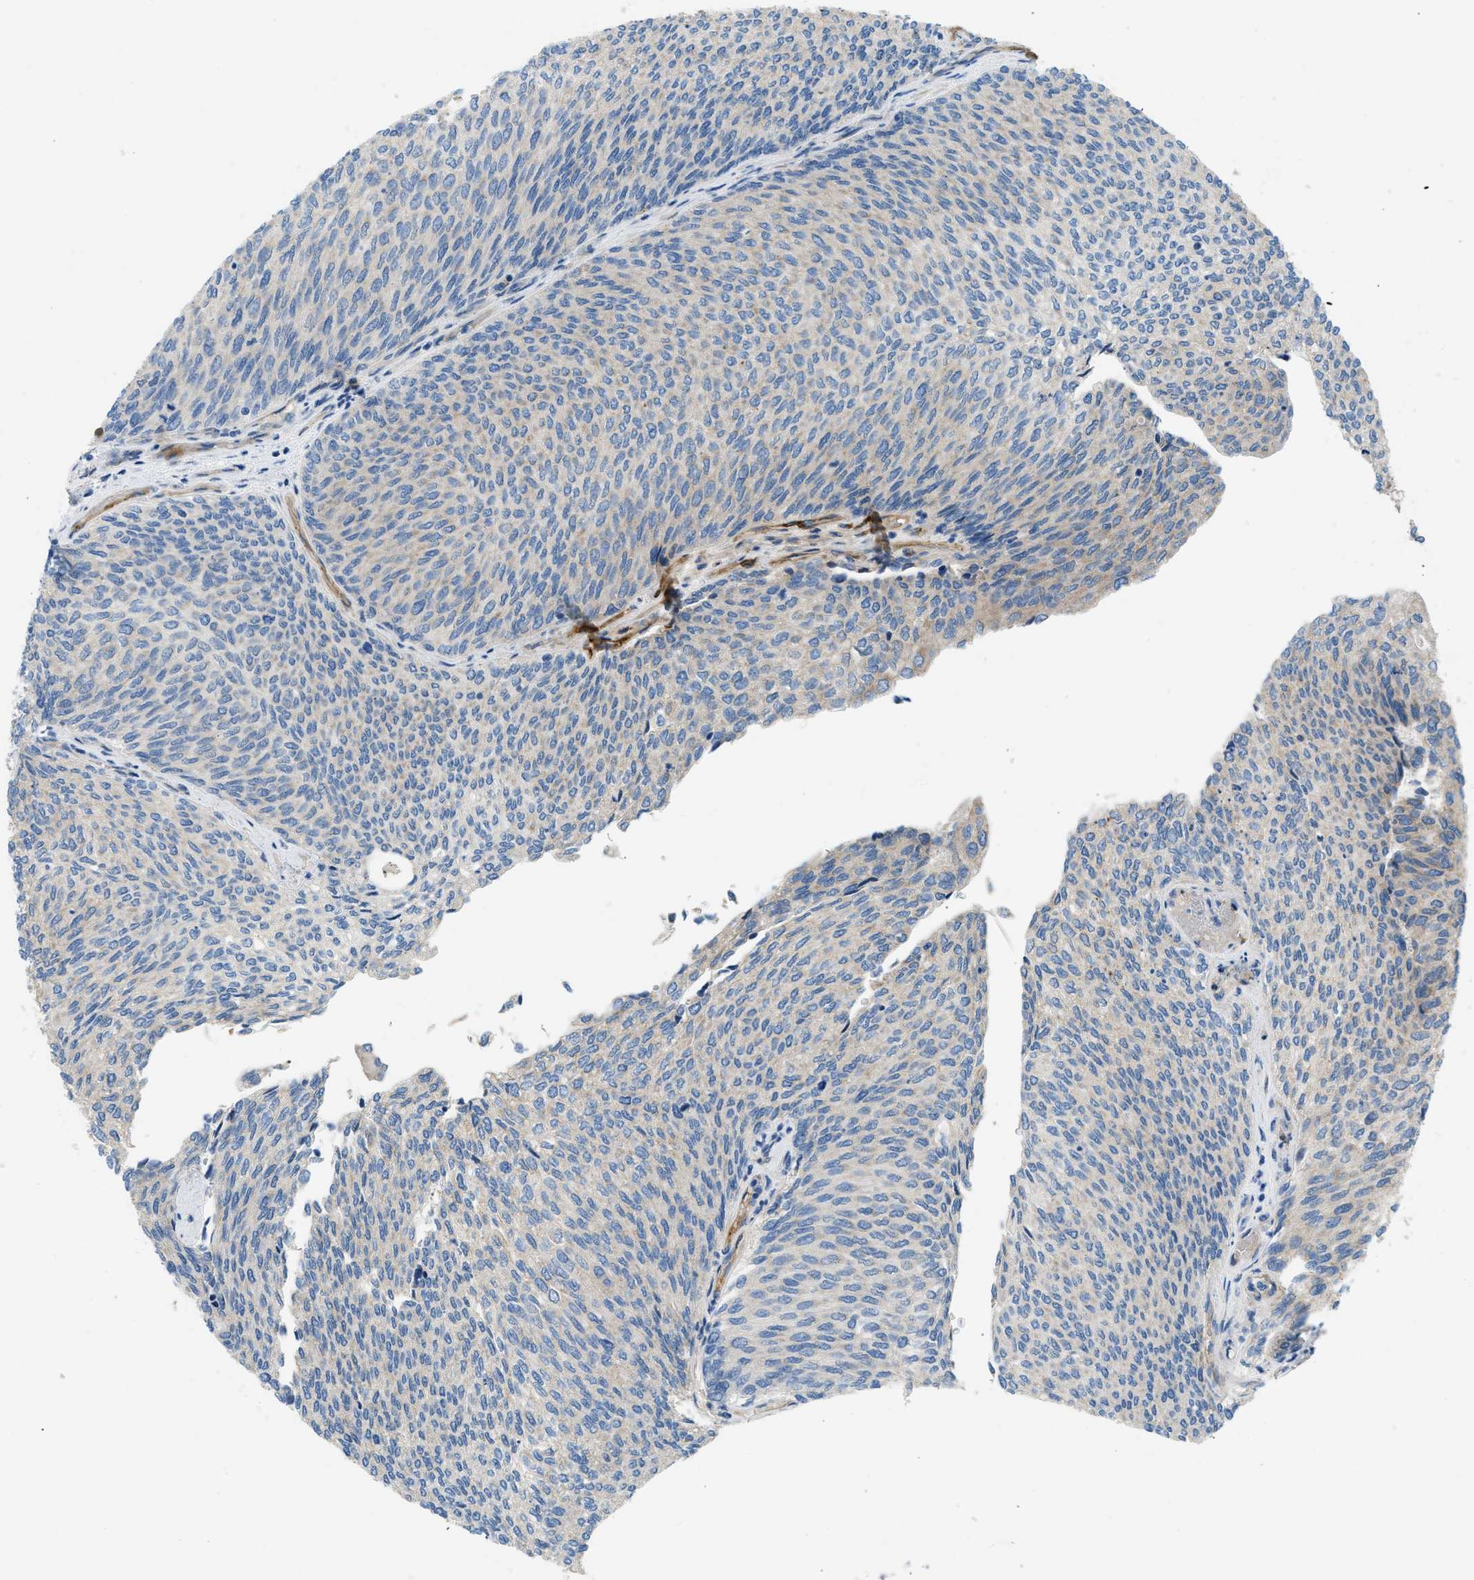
{"staining": {"intensity": "weak", "quantity": "<25%", "location": "cytoplasmic/membranous"}, "tissue": "urothelial cancer", "cell_type": "Tumor cells", "image_type": "cancer", "snomed": [{"axis": "morphology", "description": "Urothelial carcinoma, Low grade"}, {"axis": "topography", "description": "Urinary bladder"}], "caption": "A micrograph of human urothelial carcinoma (low-grade) is negative for staining in tumor cells.", "gene": "COL15A1", "patient": {"sex": "female", "age": 79}}